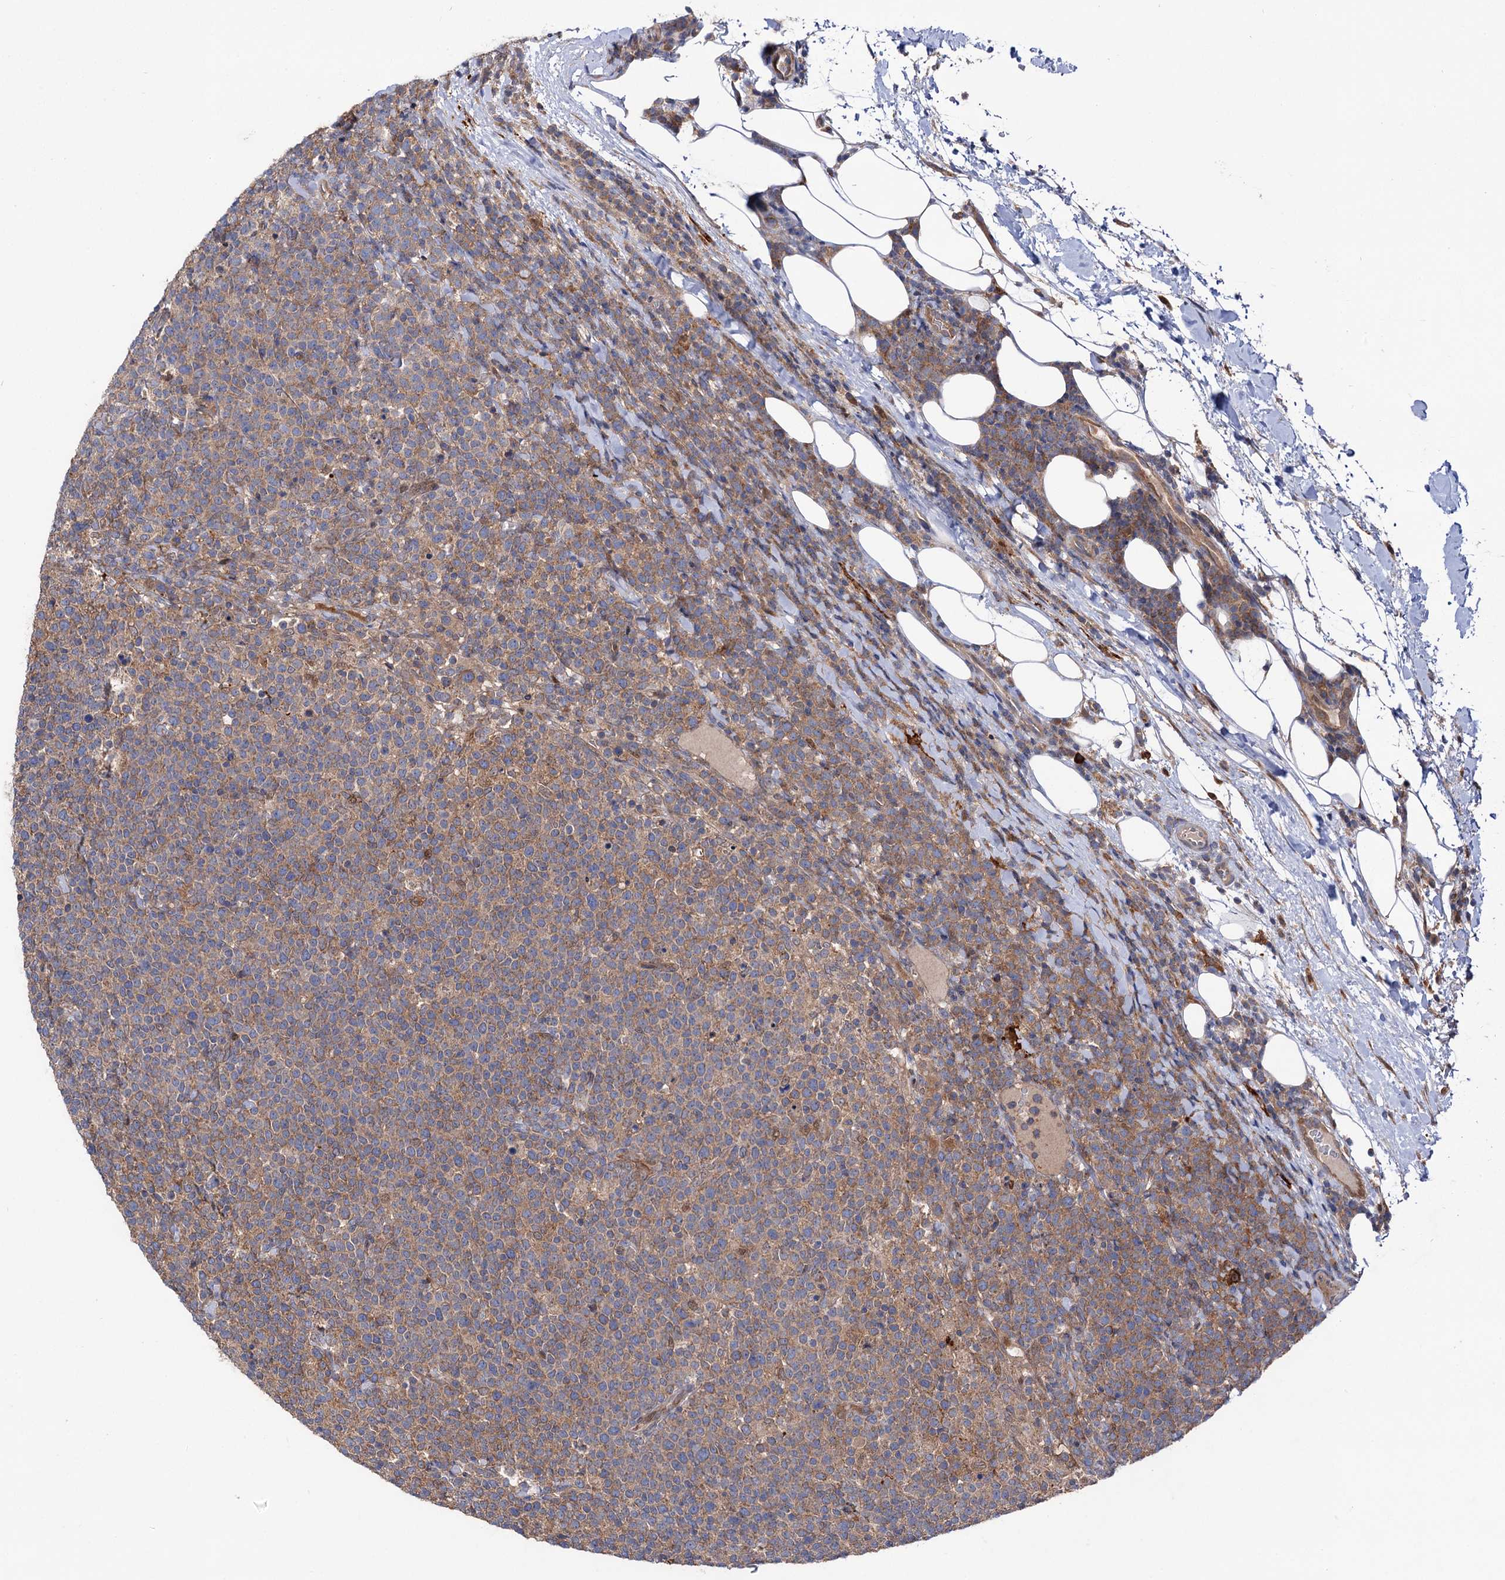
{"staining": {"intensity": "weak", "quantity": "25%-75%", "location": "cytoplasmic/membranous"}, "tissue": "lymphoma", "cell_type": "Tumor cells", "image_type": "cancer", "snomed": [{"axis": "morphology", "description": "Malignant lymphoma, non-Hodgkin's type, High grade"}, {"axis": "topography", "description": "Lymph node"}], "caption": "Immunohistochemistry (IHC) of human malignant lymphoma, non-Hodgkin's type (high-grade) demonstrates low levels of weak cytoplasmic/membranous staining in approximately 25%-75% of tumor cells.", "gene": "NAA25", "patient": {"sex": "male", "age": 61}}